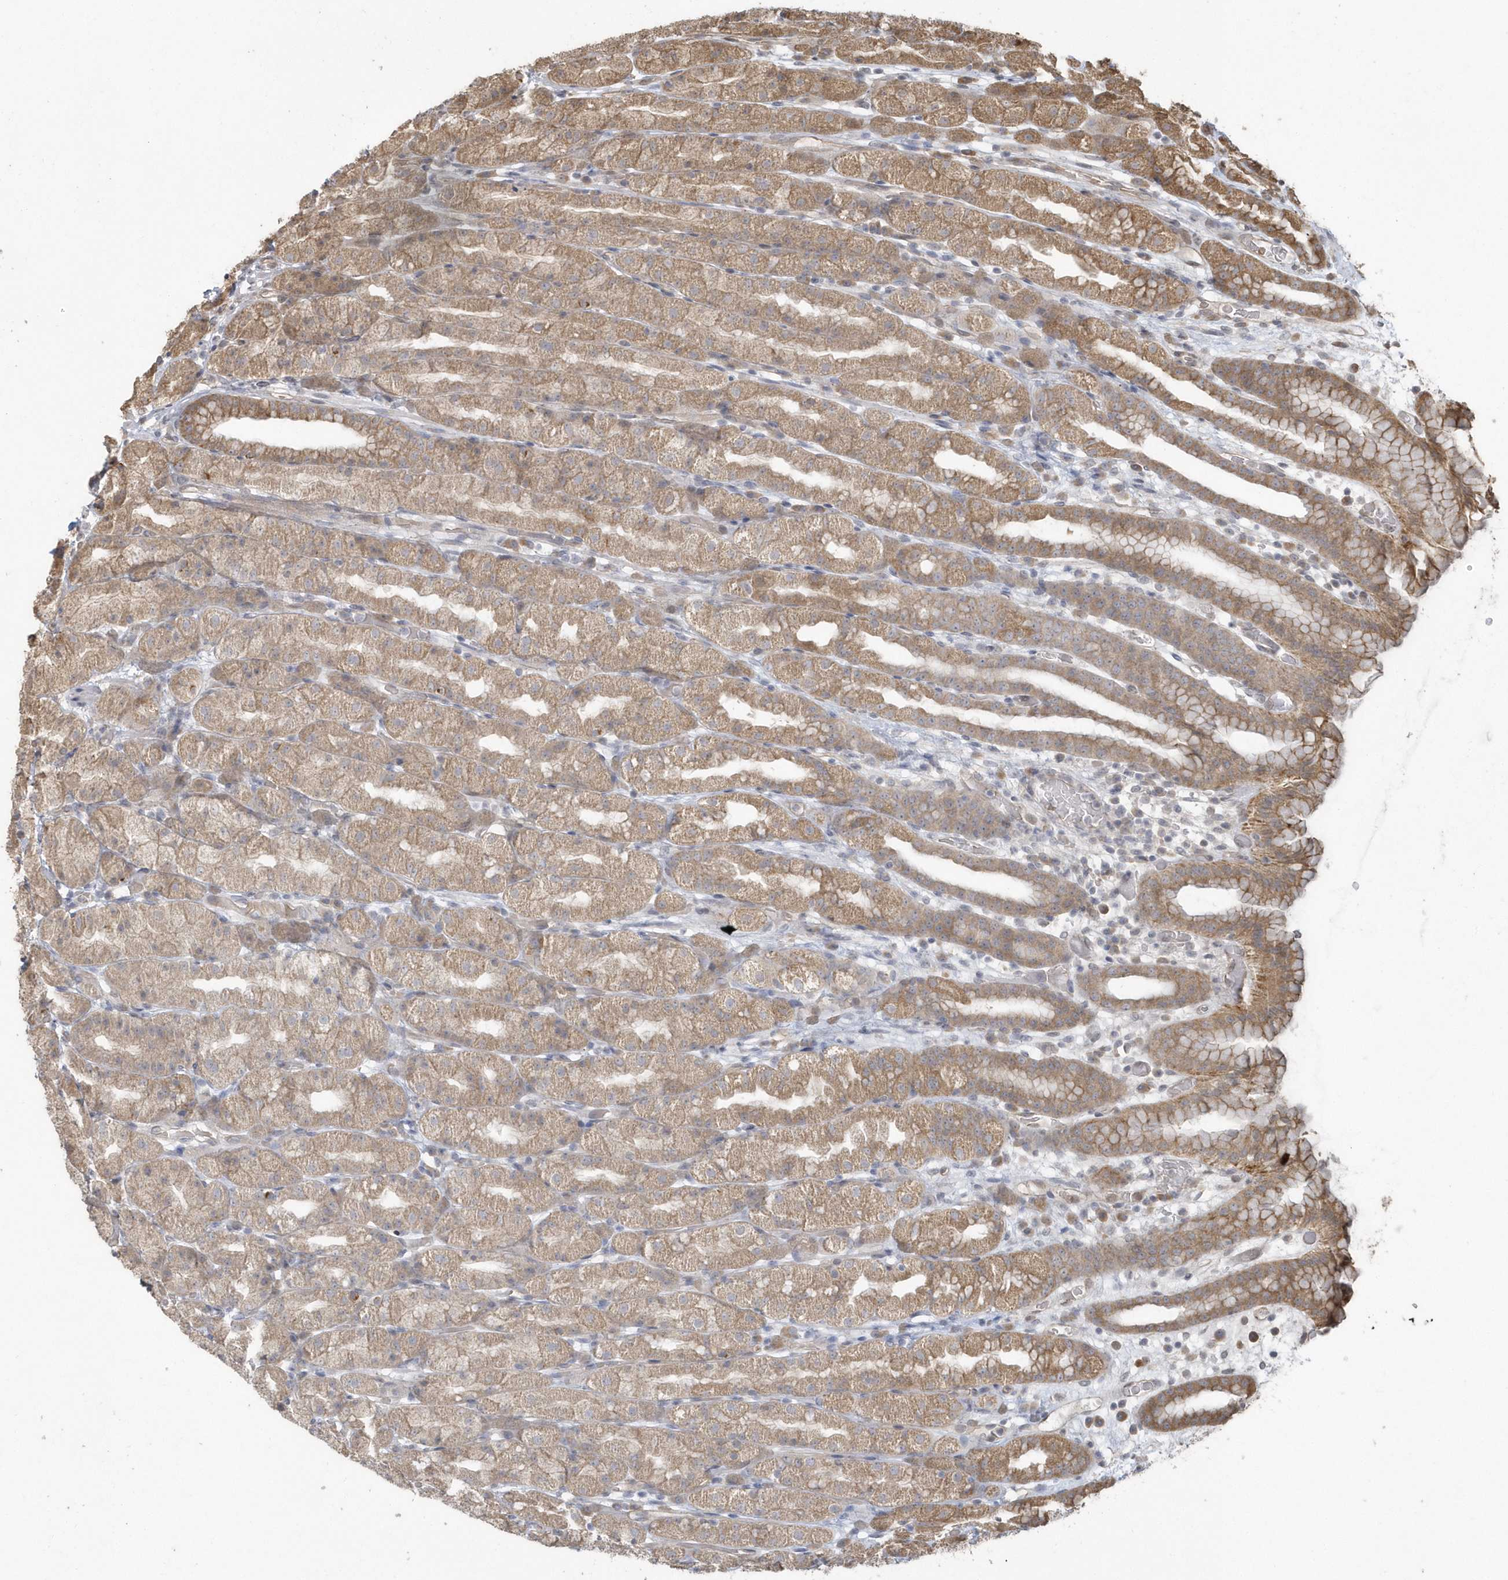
{"staining": {"intensity": "moderate", "quantity": ">75%", "location": "cytoplasmic/membranous"}, "tissue": "stomach", "cell_type": "Glandular cells", "image_type": "normal", "snomed": [{"axis": "morphology", "description": "Normal tissue, NOS"}, {"axis": "topography", "description": "Stomach, upper"}], "caption": "DAB immunohistochemical staining of unremarkable stomach shows moderate cytoplasmic/membranous protein staining in approximately >75% of glandular cells.", "gene": "HERPUD1", "patient": {"sex": "male", "age": 68}}